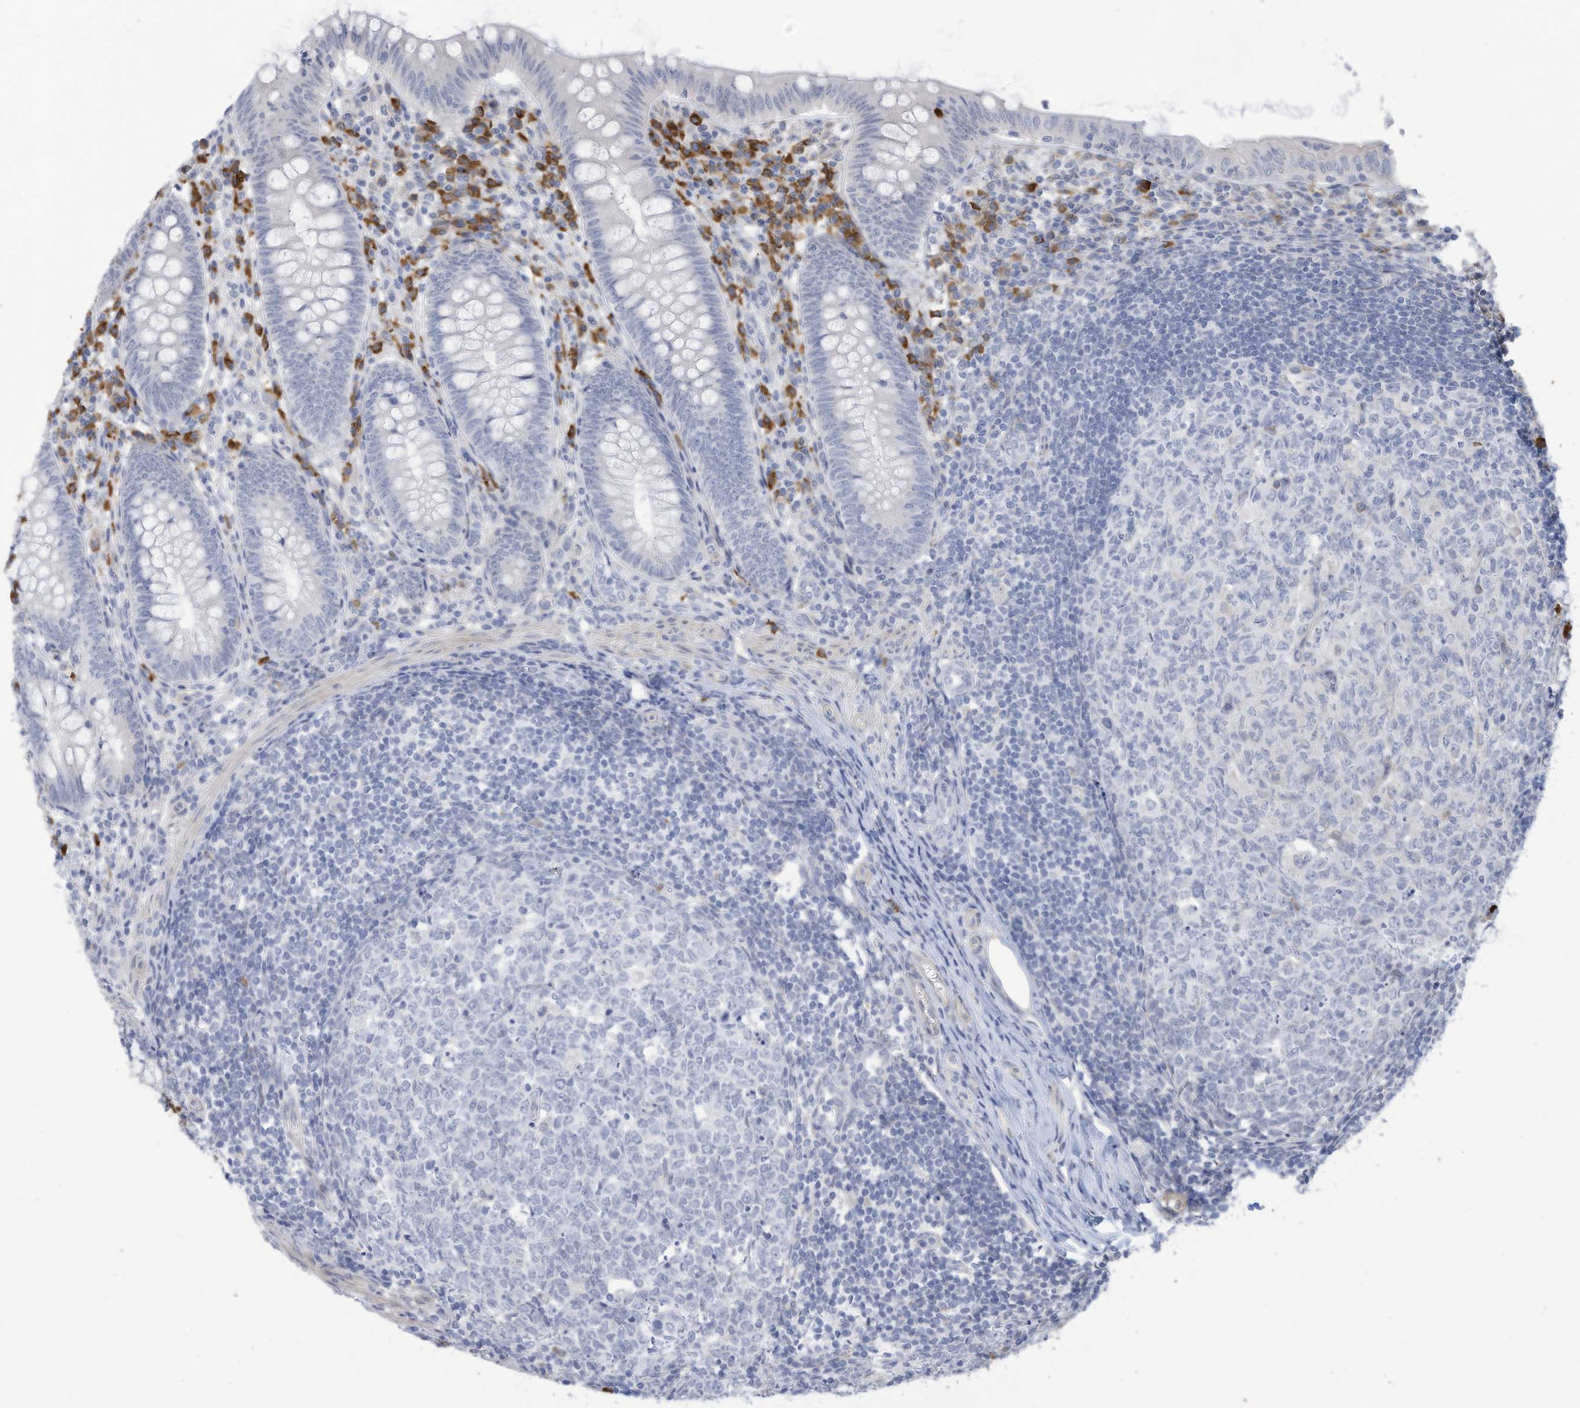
{"staining": {"intensity": "negative", "quantity": "none", "location": "none"}, "tissue": "appendix", "cell_type": "Glandular cells", "image_type": "normal", "snomed": [{"axis": "morphology", "description": "Normal tissue, NOS"}, {"axis": "topography", "description": "Appendix"}], "caption": "DAB (3,3'-diaminobenzidine) immunohistochemical staining of unremarkable human appendix displays no significant staining in glandular cells. The staining is performed using DAB brown chromogen with nuclei counter-stained in using hematoxylin.", "gene": "ZNF292", "patient": {"sex": "male", "age": 14}}